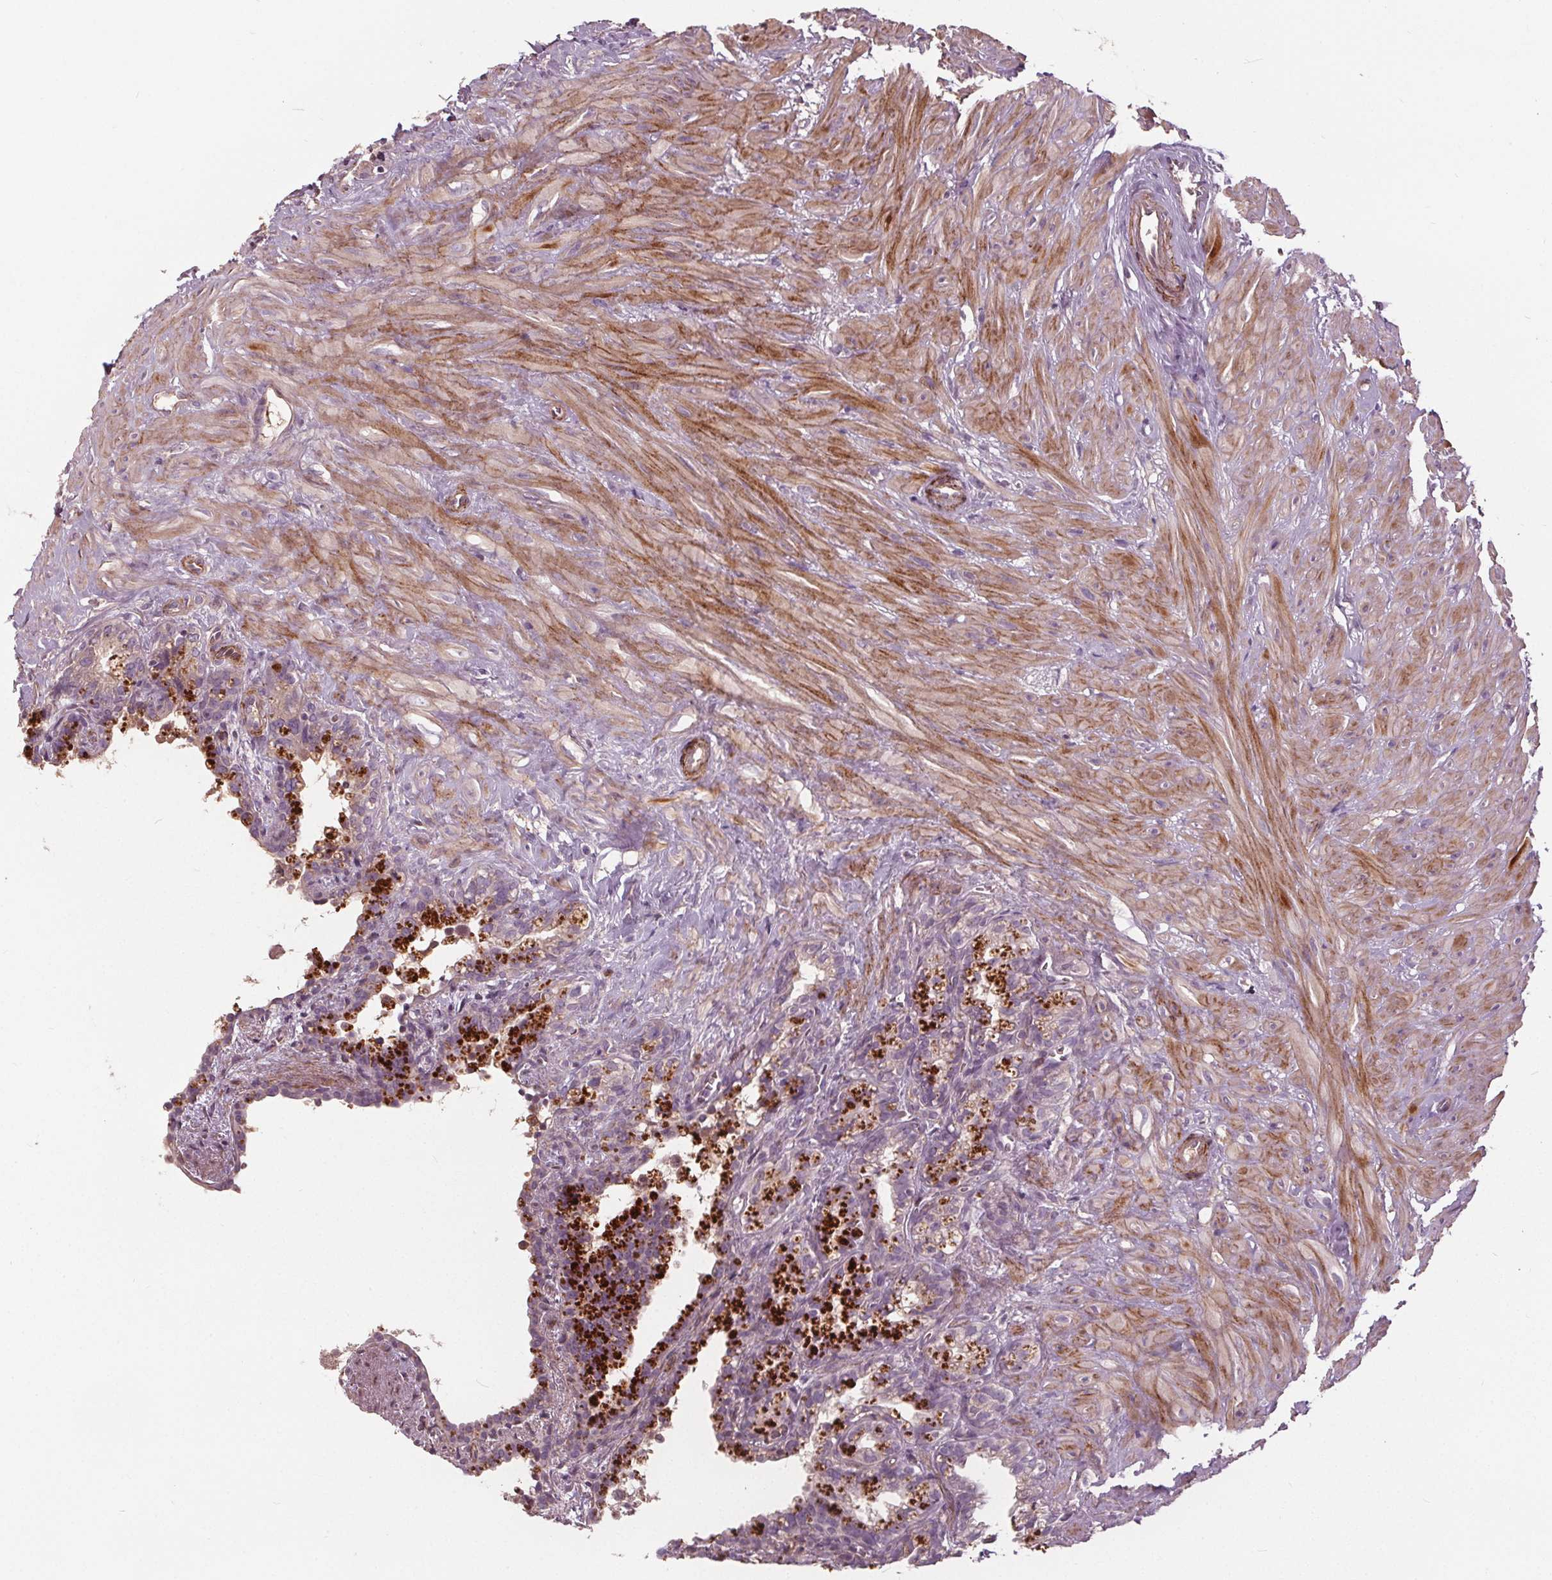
{"staining": {"intensity": "strong", "quantity": "<25%", "location": "cytoplasmic/membranous"}, "tissue": "seminal vesicle", "cell_type": "Glandular cells", "image_type": "normal", "snomed": [{"axis": "morphology", "description": "Normal tissue, NOS"}, {"axis": "morphology", "description": "Urothelial carcinoma, NOS"}, {"axis": "topography", "description": "Urinary bladder"}, {"axis": "topography", "description": "Seminal veicle"}], "caption": "High-magnification brightfield microscopy of benign seminal vesicle stained with DAB (brown) and counterstained with hematoxylin (blue). glandular cells exhibit strong cytoplasmic/membranous staining is seen in about<25% of cells.", "gene": "PDGFD", "patient": {"sex": "male", "age": 76}}